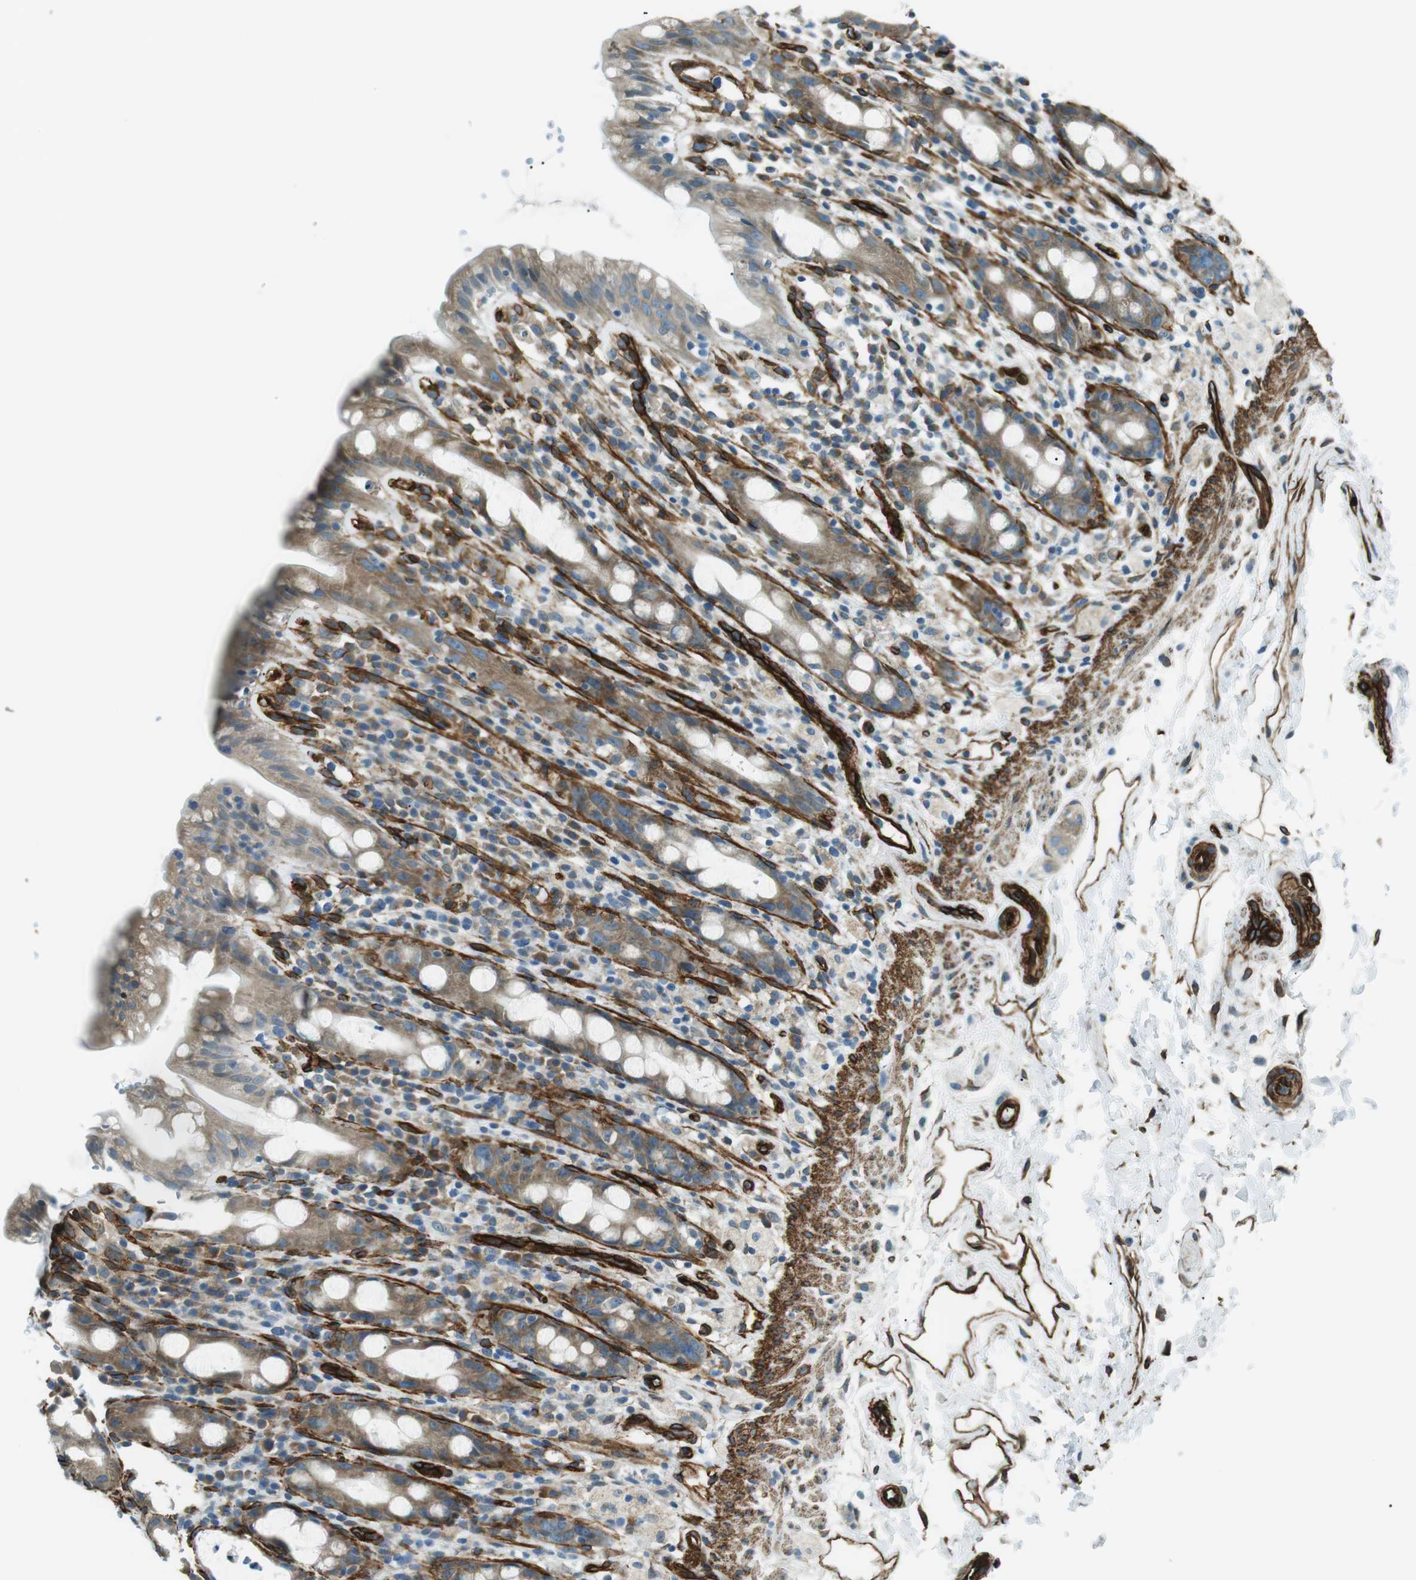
{"staining": {"intensity": "moderate", "quantity": "25%-75%", "location": "cytoplasmic/membranous"}, "tissue": "rectum", "cell_type": "Glandular cells", "image_type": "normal", "snomed": [{"axis": "morphology", "description": "Normal tissue, NOS"}, {"axis": "topography", "description": "Rectum"}], "caption": "Immunohistochemistry of normal human rectum exhibits medium levels of moderate cytoplasmic/membranous positivity in about 25%-75% of glandular cells. The staining is performed using DAB (3,3'-diaminobenzidine) brown chromogen to label protein expression. The nuclei are counter-stained blue using hematoxylin.", "gene": "ODR4", "patient": {"sex": "male", "age": 44}}